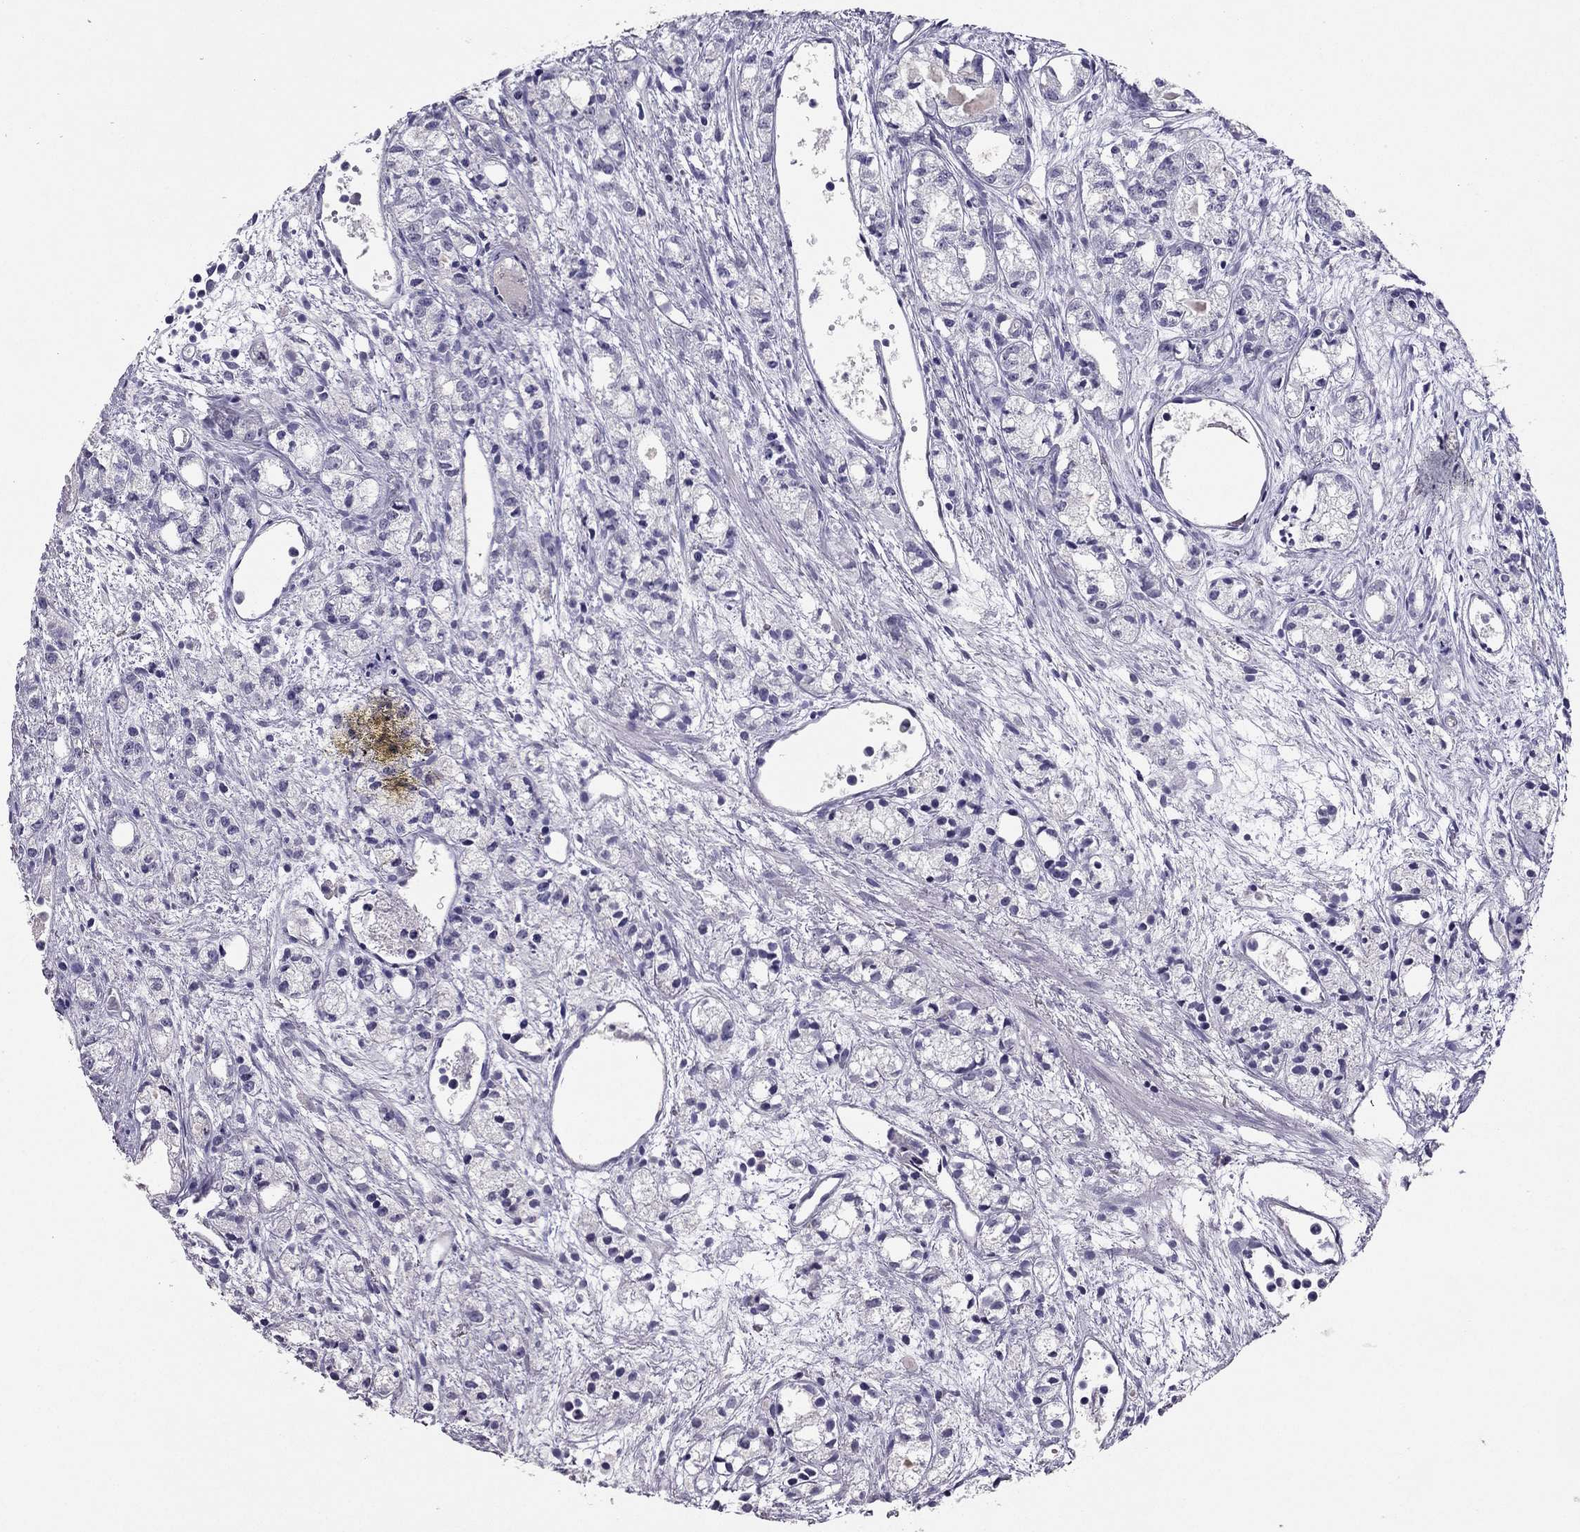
{"staining": {"intensity": "negative", "quantity": "none", "location": "none"}, "tissue": "prostate cancer", "cell_type": "Tumor cells", "image_type": "cancer", "snomed": [{"axis": "morphology", "description": "Adenocarcinoma, Medium grade"}, {"axis": "topography", "description": "Prostate"}], "caption": "Tumor cells show no significant protein positivity in prostate cancer. Brightfield microscopy of immunohistochemistry (IHC) stained with DAB (3,3'-diaminobenzidine) (brown) and hematoxylin (blue), captured at high magnification.", "gene": "RHO", "patient": {"sex": "male", "age": 74}}